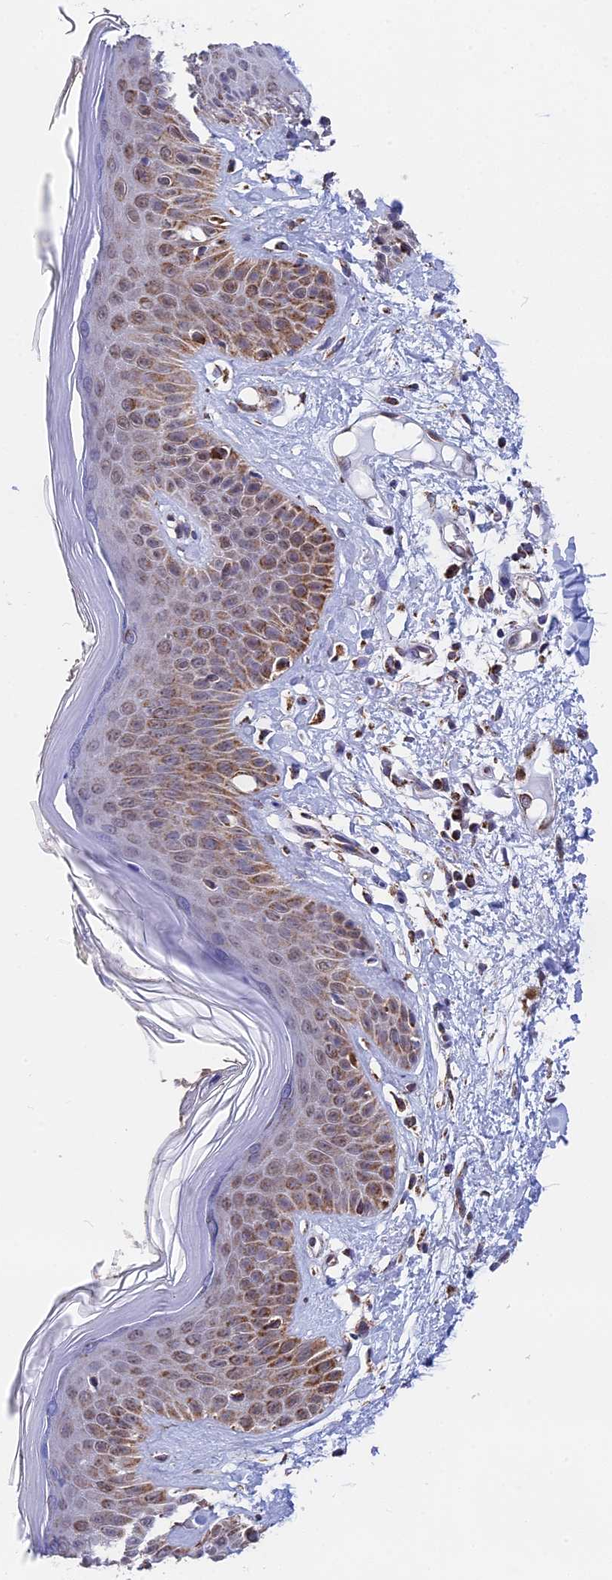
{"staining": {"intensity": "weak", "quantity": "25%-75%", "location": "cytoplasmic/membranous"}, "tissue": "skin", "cell_type": "Fibroblasts", "image_type": "normal", "snomed": [{"axis": "morphology", "description": "Normal tissue, NOS"}, {"axis": "topography", "description": "Skin"}], "caption": "Approximately 25%-75% of fibroblasts in unremarkable skin exhibit weak cytoplasmic/membranous protein positivity as visualized by brown immunohistochemical staining.", "gene": "CDC16", "patient": {"sex": "female", "age": 64}}